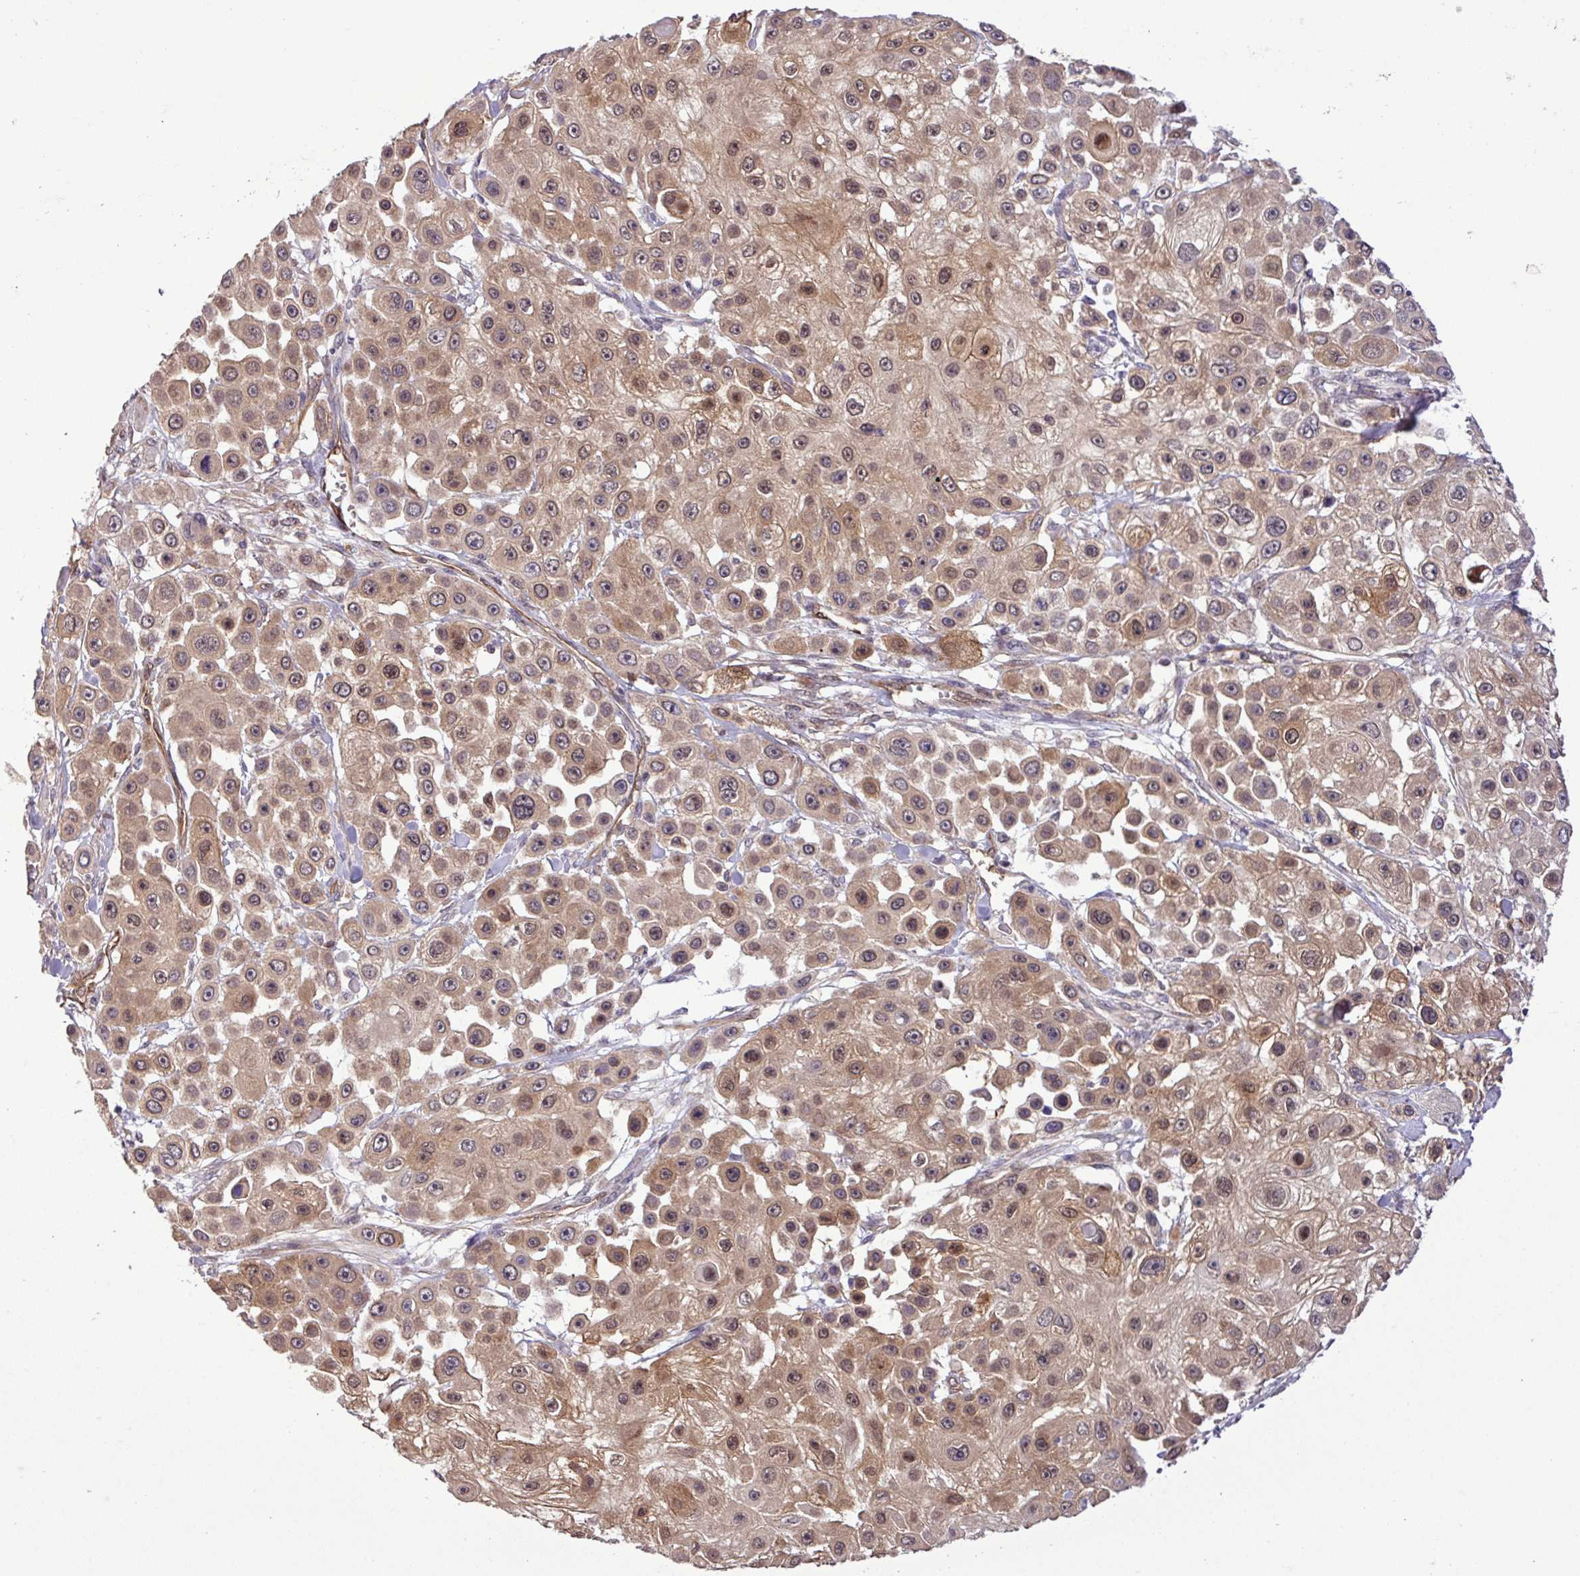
{"staining": {"intensity": "moderate", "quantity": "25%-75%", "location": "cytoplasmic/membranous,nuclear"}, "tissue": "skin cancer", "cell_type": "Tumor cells", "image_type": "cancer", "snomed": [{"axis": "morphology", "description": "Squamous cell carcinoma, NOS"}, {"axis": "topography", "description": "Skin"}], "caption": "Immunohistochemical staining of human skin cancer (squamous cell carcinoma) displays medium levels of moderate cytoplasmic/membranous and nuclear protein staining in approximately 25%-75% of tumor cells.", "gene": "CARHSP1", "patient": {"sex": "male", "age": 67}}